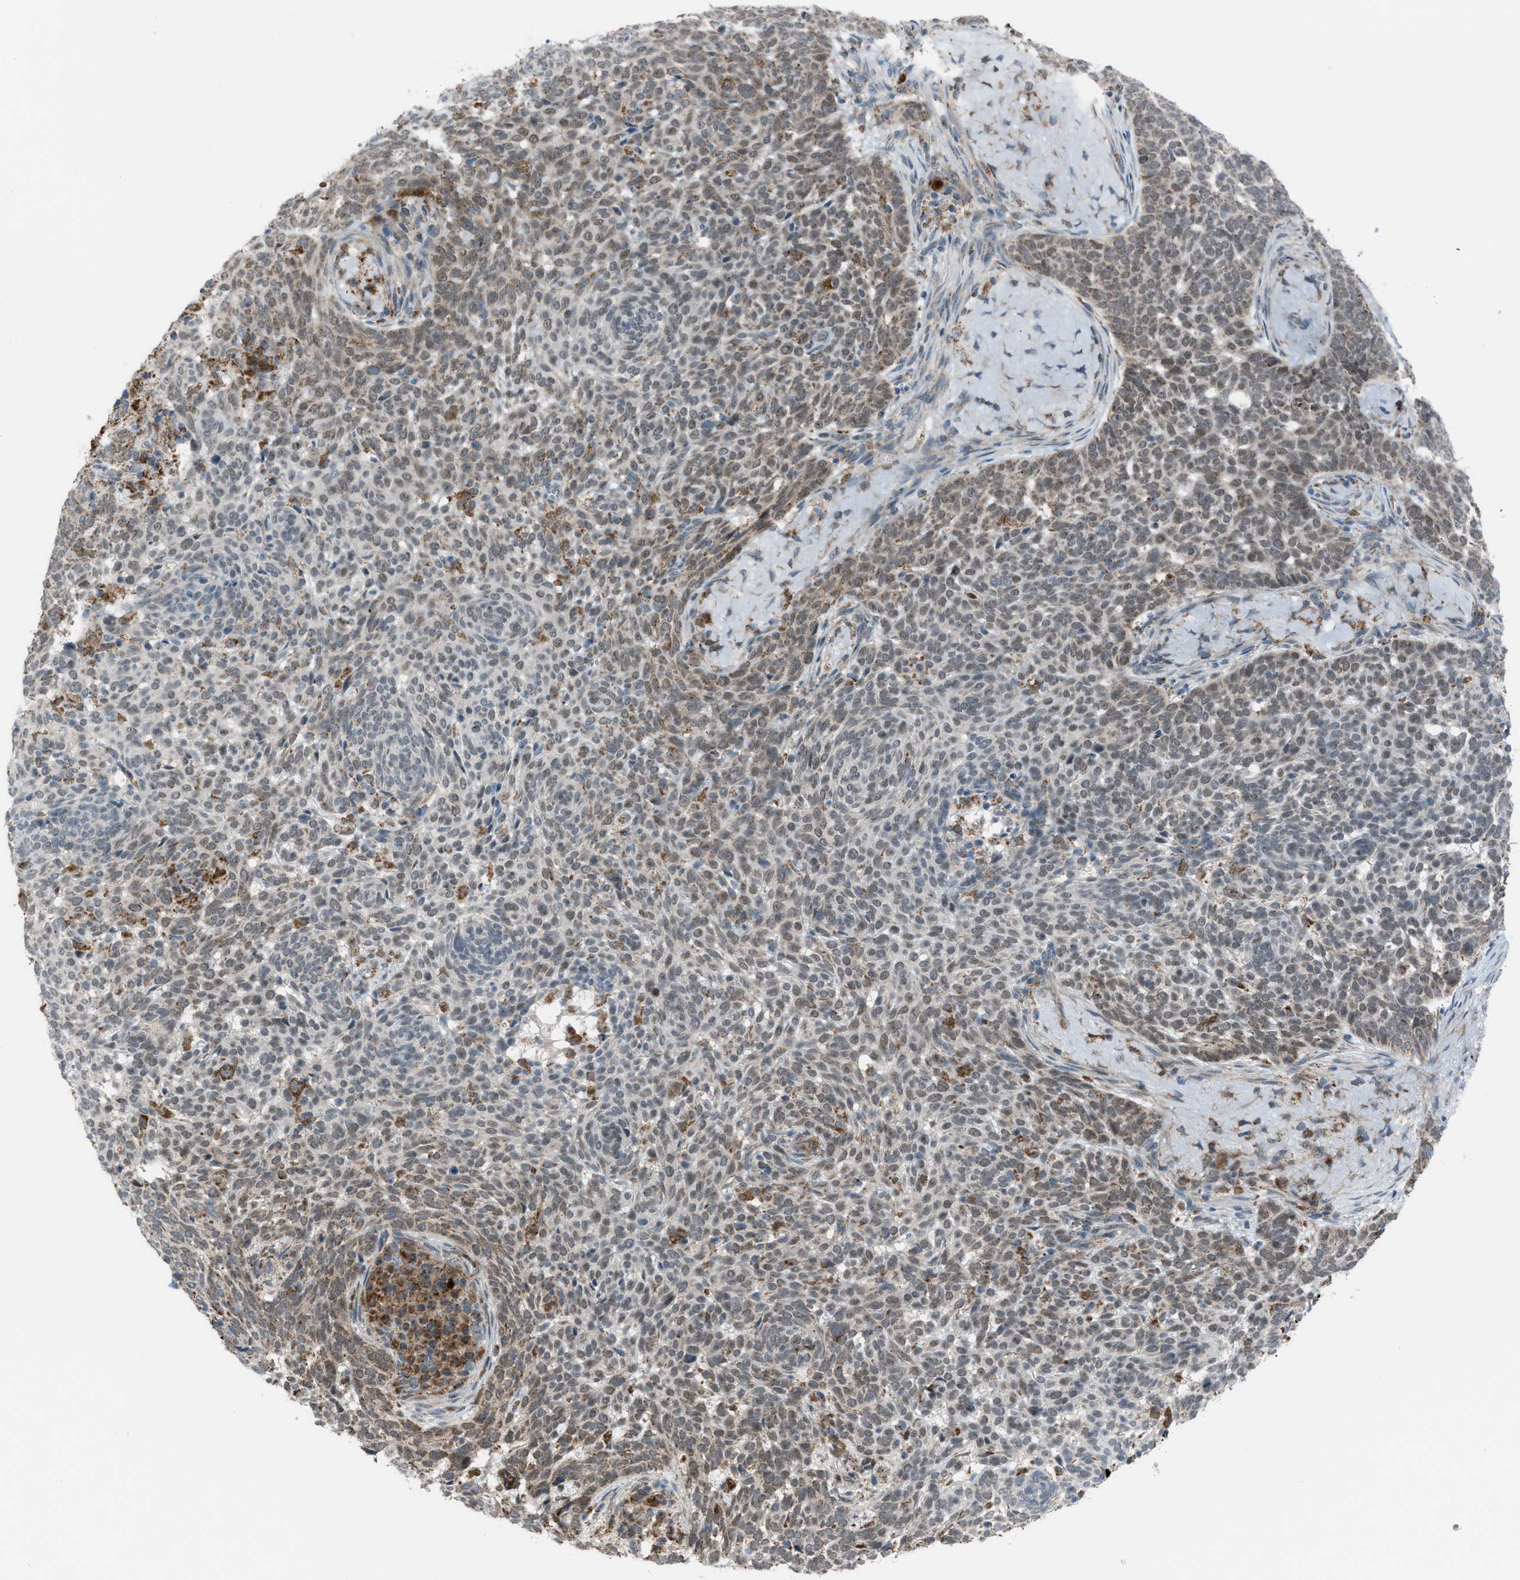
{"staining": {"intensity": "weak", "quantity": ">75%", "location": "nuclear"}, "tissue": "skin cancer", "cell_type": "Tumor cells", "image_type": "cancer", "snomed": [{"axis": "morphology", "description": "Basal cell carcinoma"}, {"axis": "topography", "description": "Skin"}], "caption": "Human skin cancer (basal cell carcinoma) stained with a brown dye shows weak nuclear positive positivity in about >75% of tumor cells.", "gene": "SRM", "patient": {"sex": "male", "age": 85}}